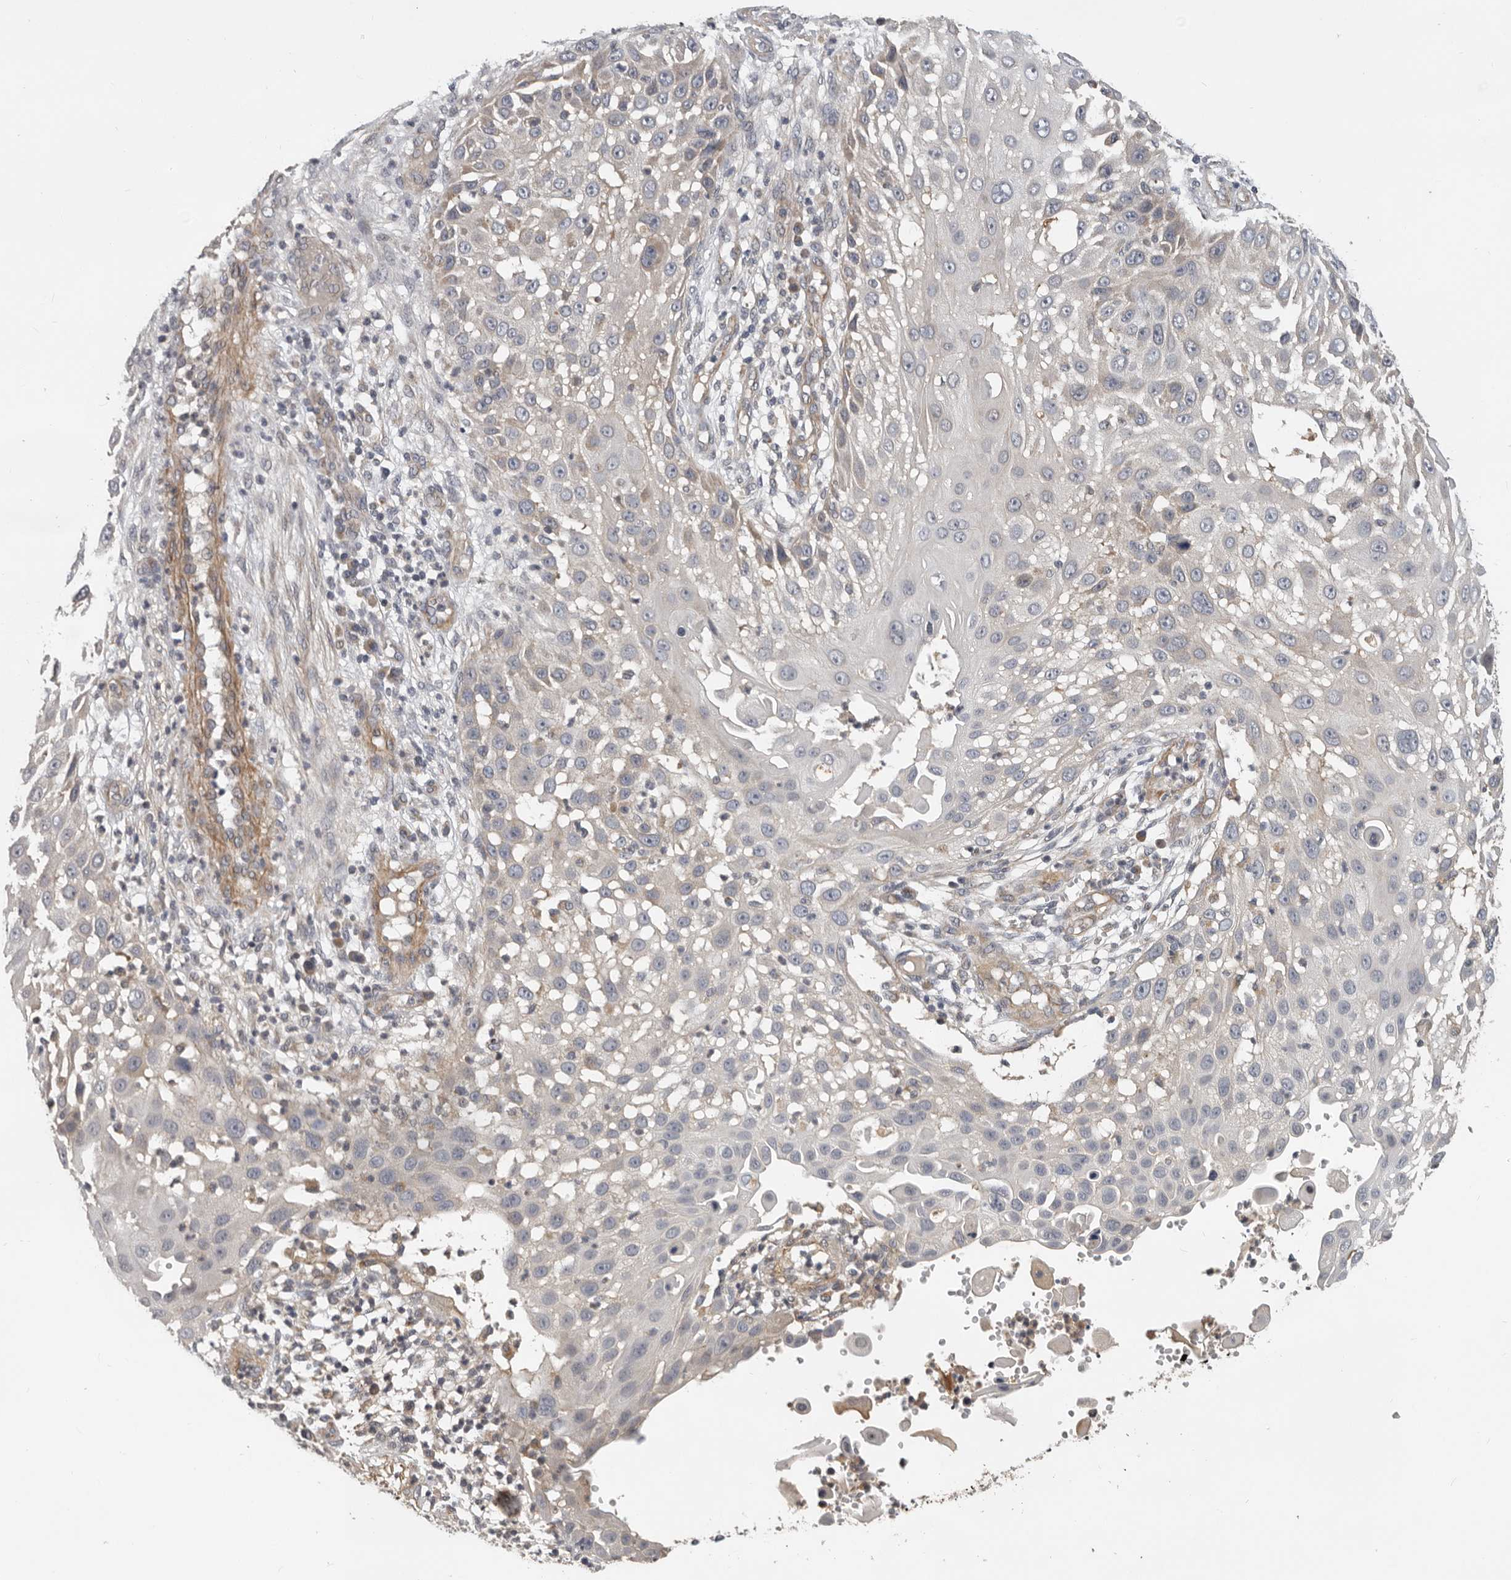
{"staining": {"intensity": "weak", "quantity": "<25%", "location": "cytoplasmic/membranous"}, "tissue": "skin cancer", "cell_type": "Tumor cells", "image_type": "cancer", "snomed": [{"axis": "morphology", "description": "Squamous cell carcinoma, NOS"}, {"axis": "topography", "description": "Skin"}], "caption": "The immunohistochemistry (IHC) image has no significant positivity in tumor cells of squamous cell carcinoma (skin) tissue.", "gene": "RNF157", "patient": {"sex": "female", "age": 44}}